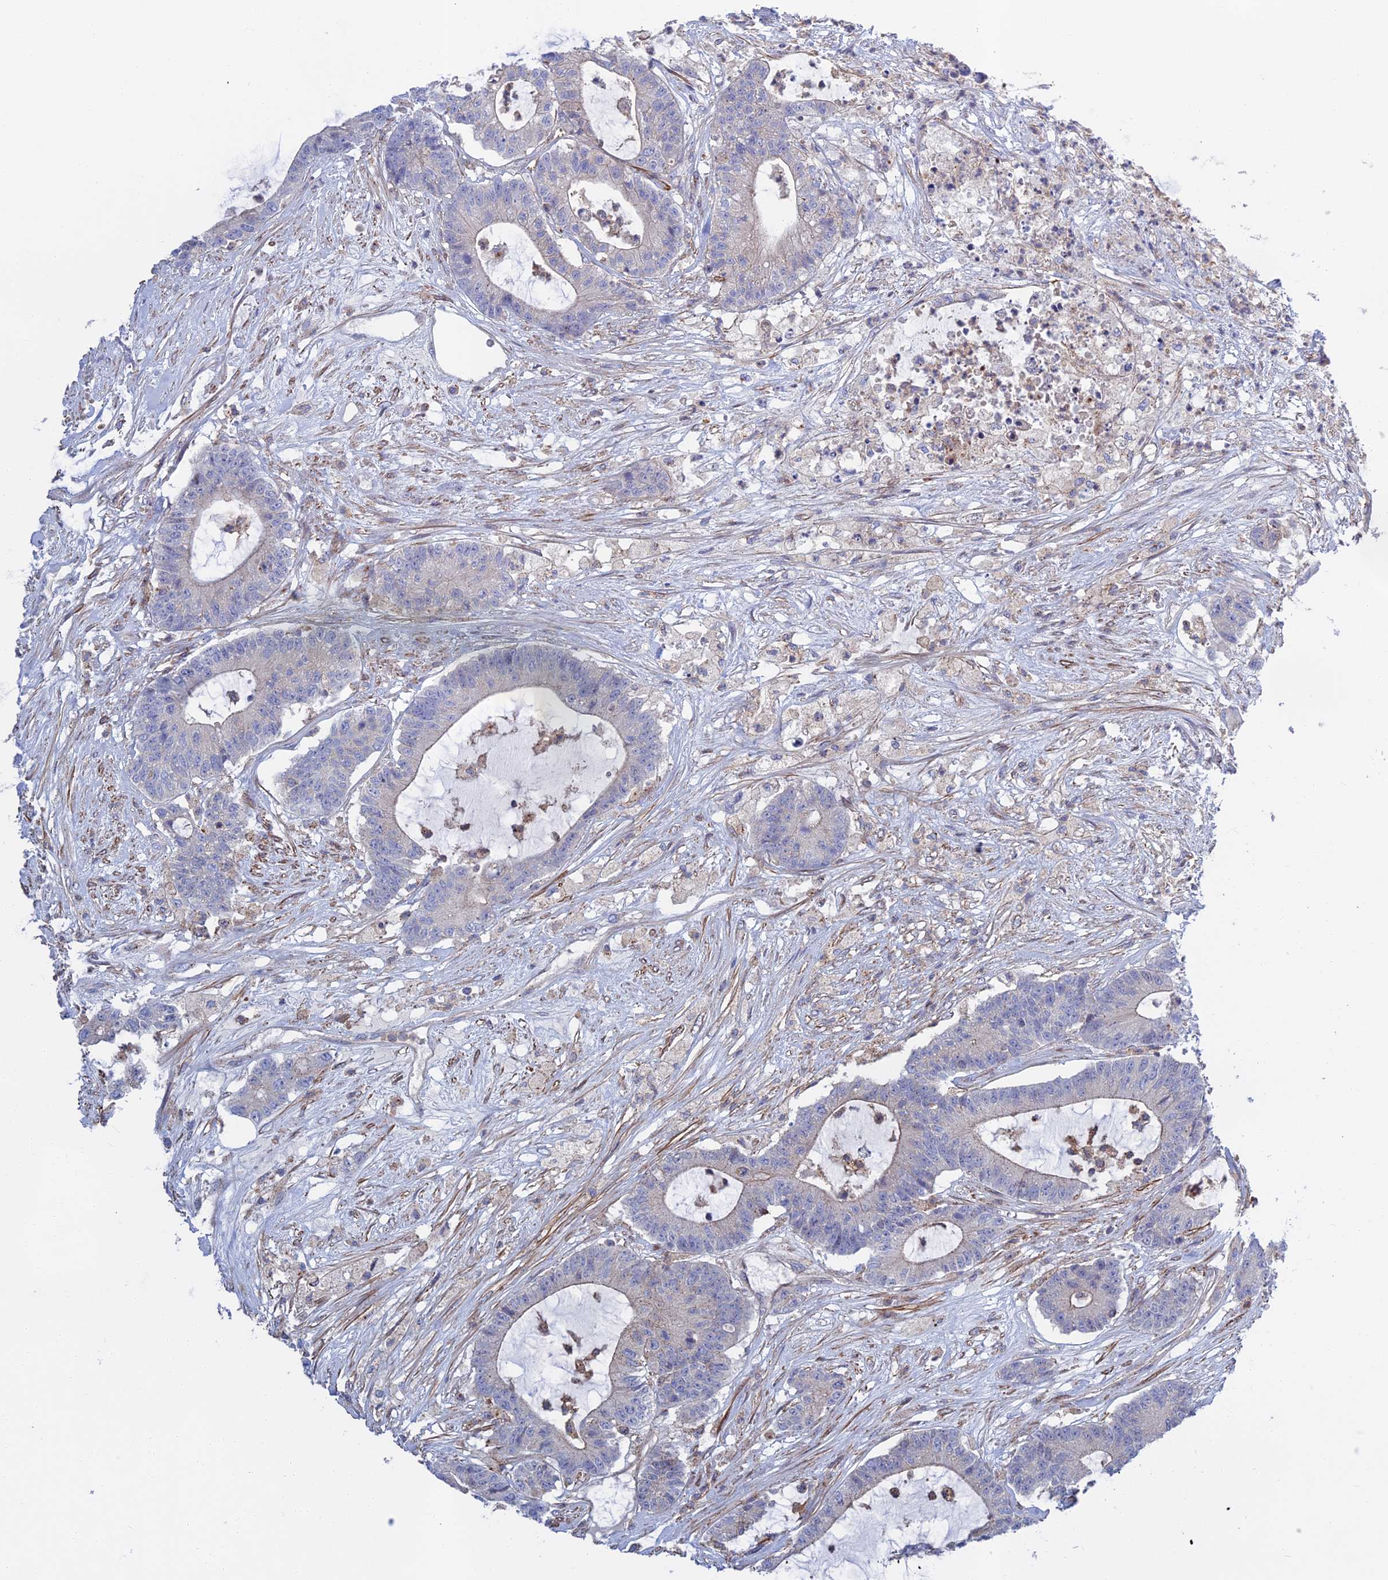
{"staining": {"intensity": "negative", "quantity": "none", "location": "none"}, "tissue": "colorectal cancer", "cell_type": "Tumor cells", "image_type": "cancer", "snomed": [{"axis": "morphology", "description": "Adenocarcinoma, NOS"}, {"axis": "topography", "description": "Colon"}], "caption": "This is an IHC photomicrograph of adenocarcinoma (colorectal). There is no positivity in tumor cells.", "gene": "LYPD5", "patient": {"sex": "female", "age": 84}}